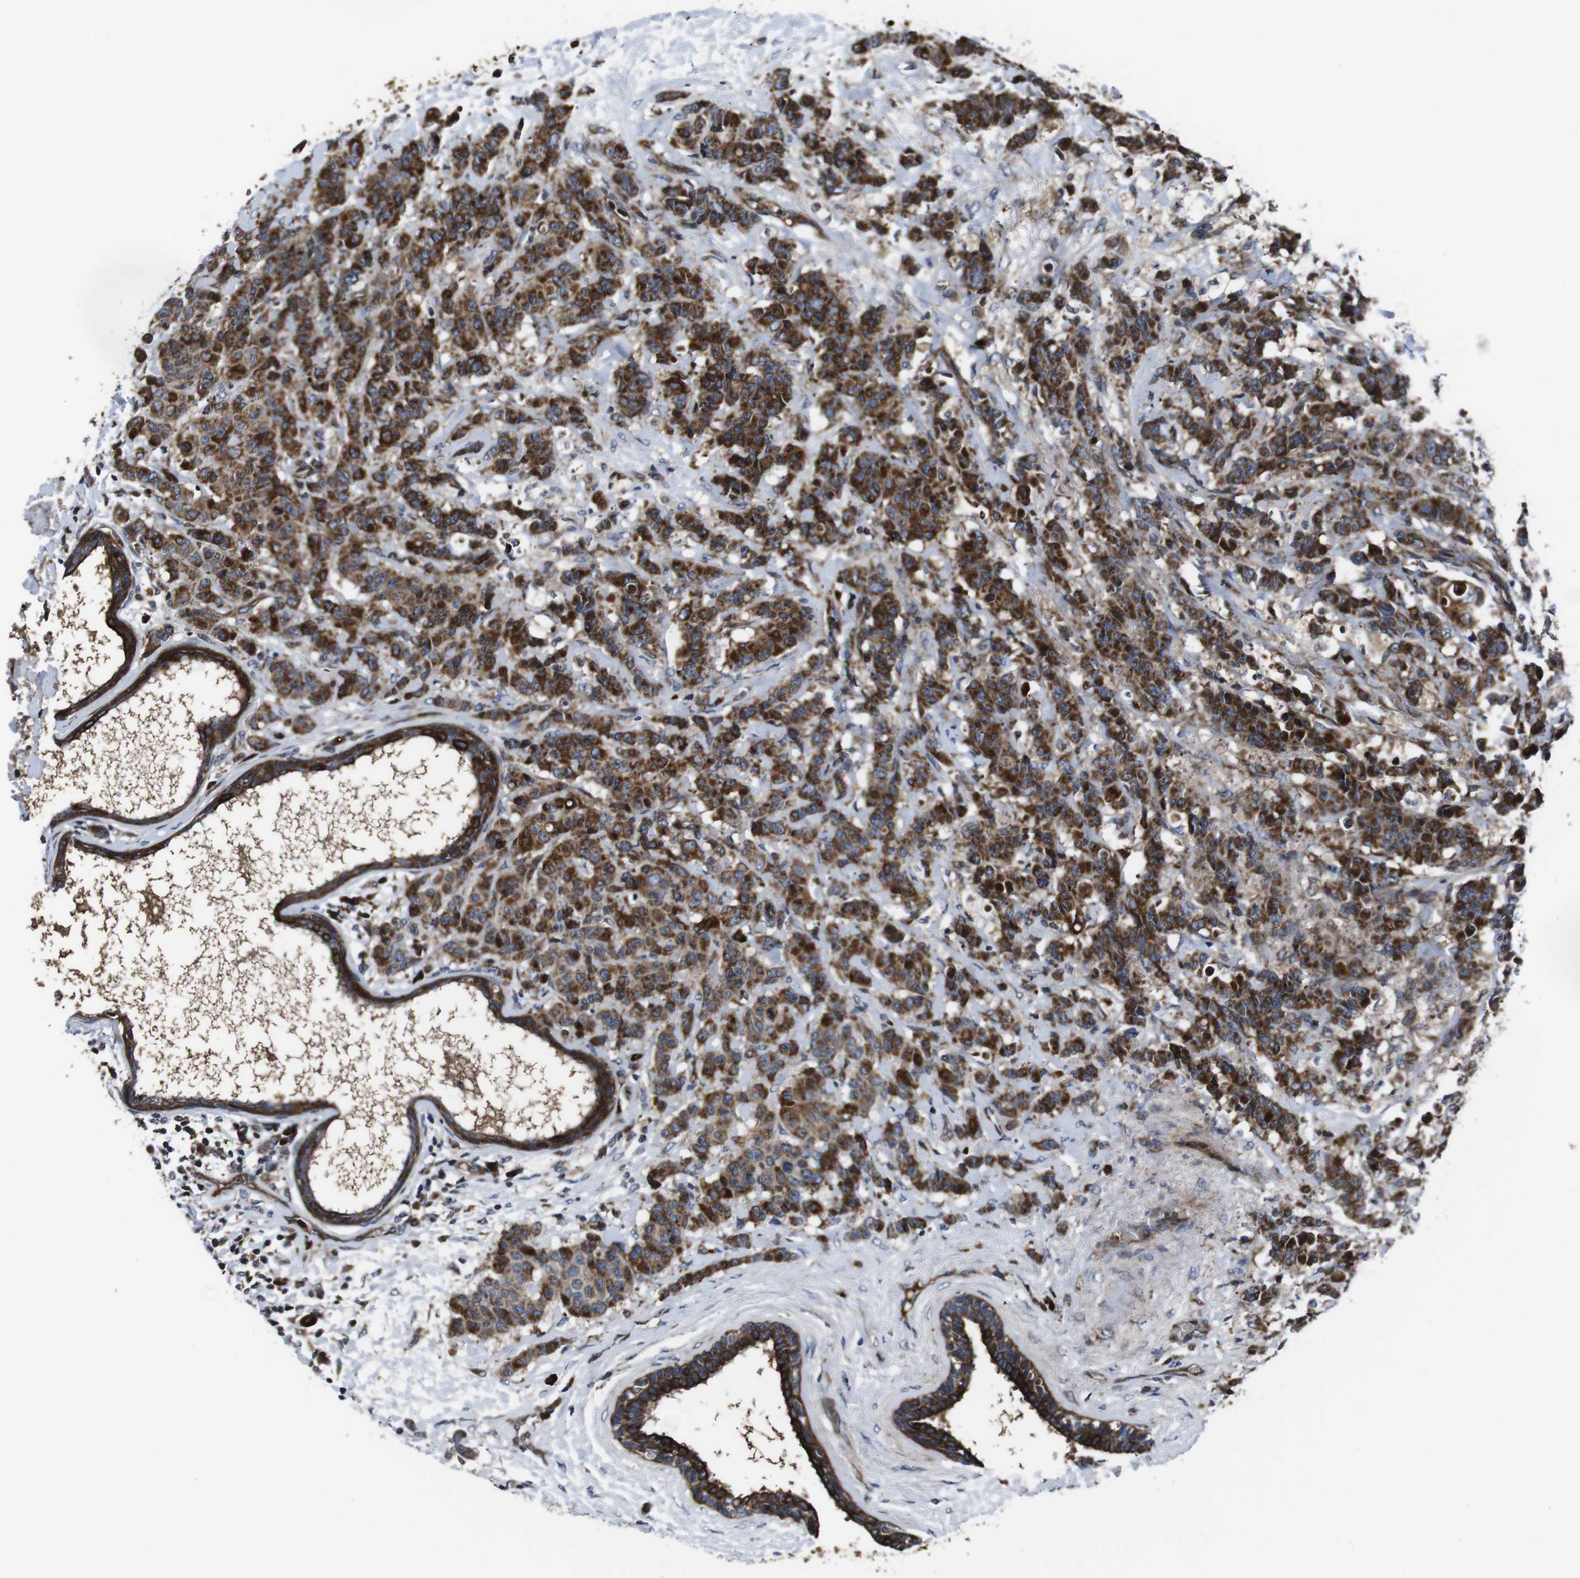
{"staining": {"intensity": "strong", "quantity": ">75%", "location": "cytoplasmic/membranous"}, "tissue": "breast cancer", "cell_type": "Tumor cells", "image_type": "cancer", "snomed": [{"axis": "morphology", "description": "Duct carcinoma"}, {"axis": "topography", "description": "Breast"}], "caption": "Breast cancer stained for a protein (brown) exhibits strong cytoplasmic/membranous positive positivity in approximately >75% of tumor cells.", "gene": "SMYD3", "patient": {"sex": "female", "age": 40}}